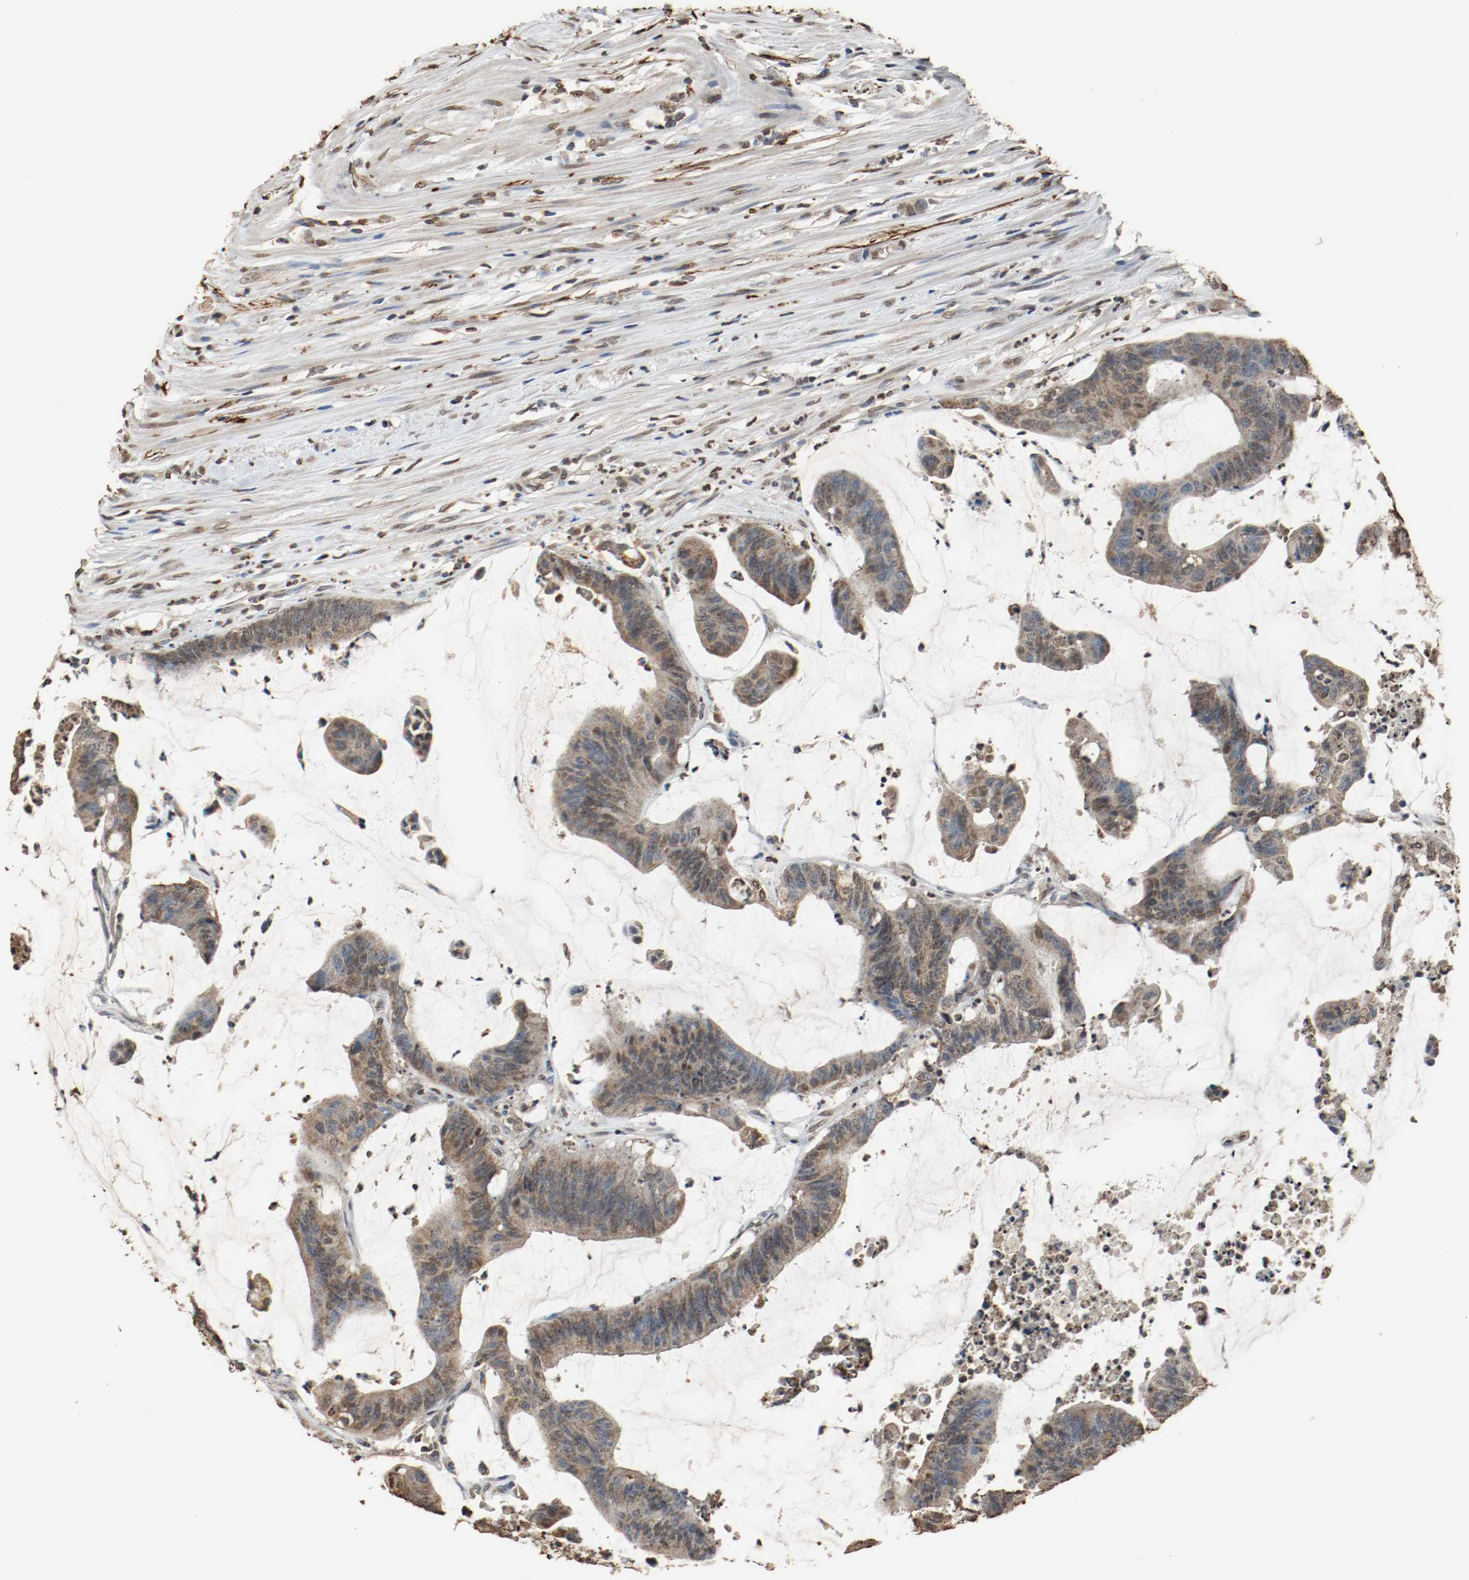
{"staining": {"intensity": "moderate", "quantity": "25%-75%", "location": "cytoplasmic/membranous"}, "tissue": "colorectal cancer", "cell_type": "Tumor cells", "image_type": "cancer", "snomed": [{"axis": "morphology", "description": "Adenocarcinoma, NOS"}, {"axis": "topography", "description": "Rectum"}], "caption": "Colorectal cancer (adenocarcinoma) stained with a protein marker displays moderate staining in tumor cells.", "gene": "RTN4", "patient": {"sex": "female", "age": 66}}